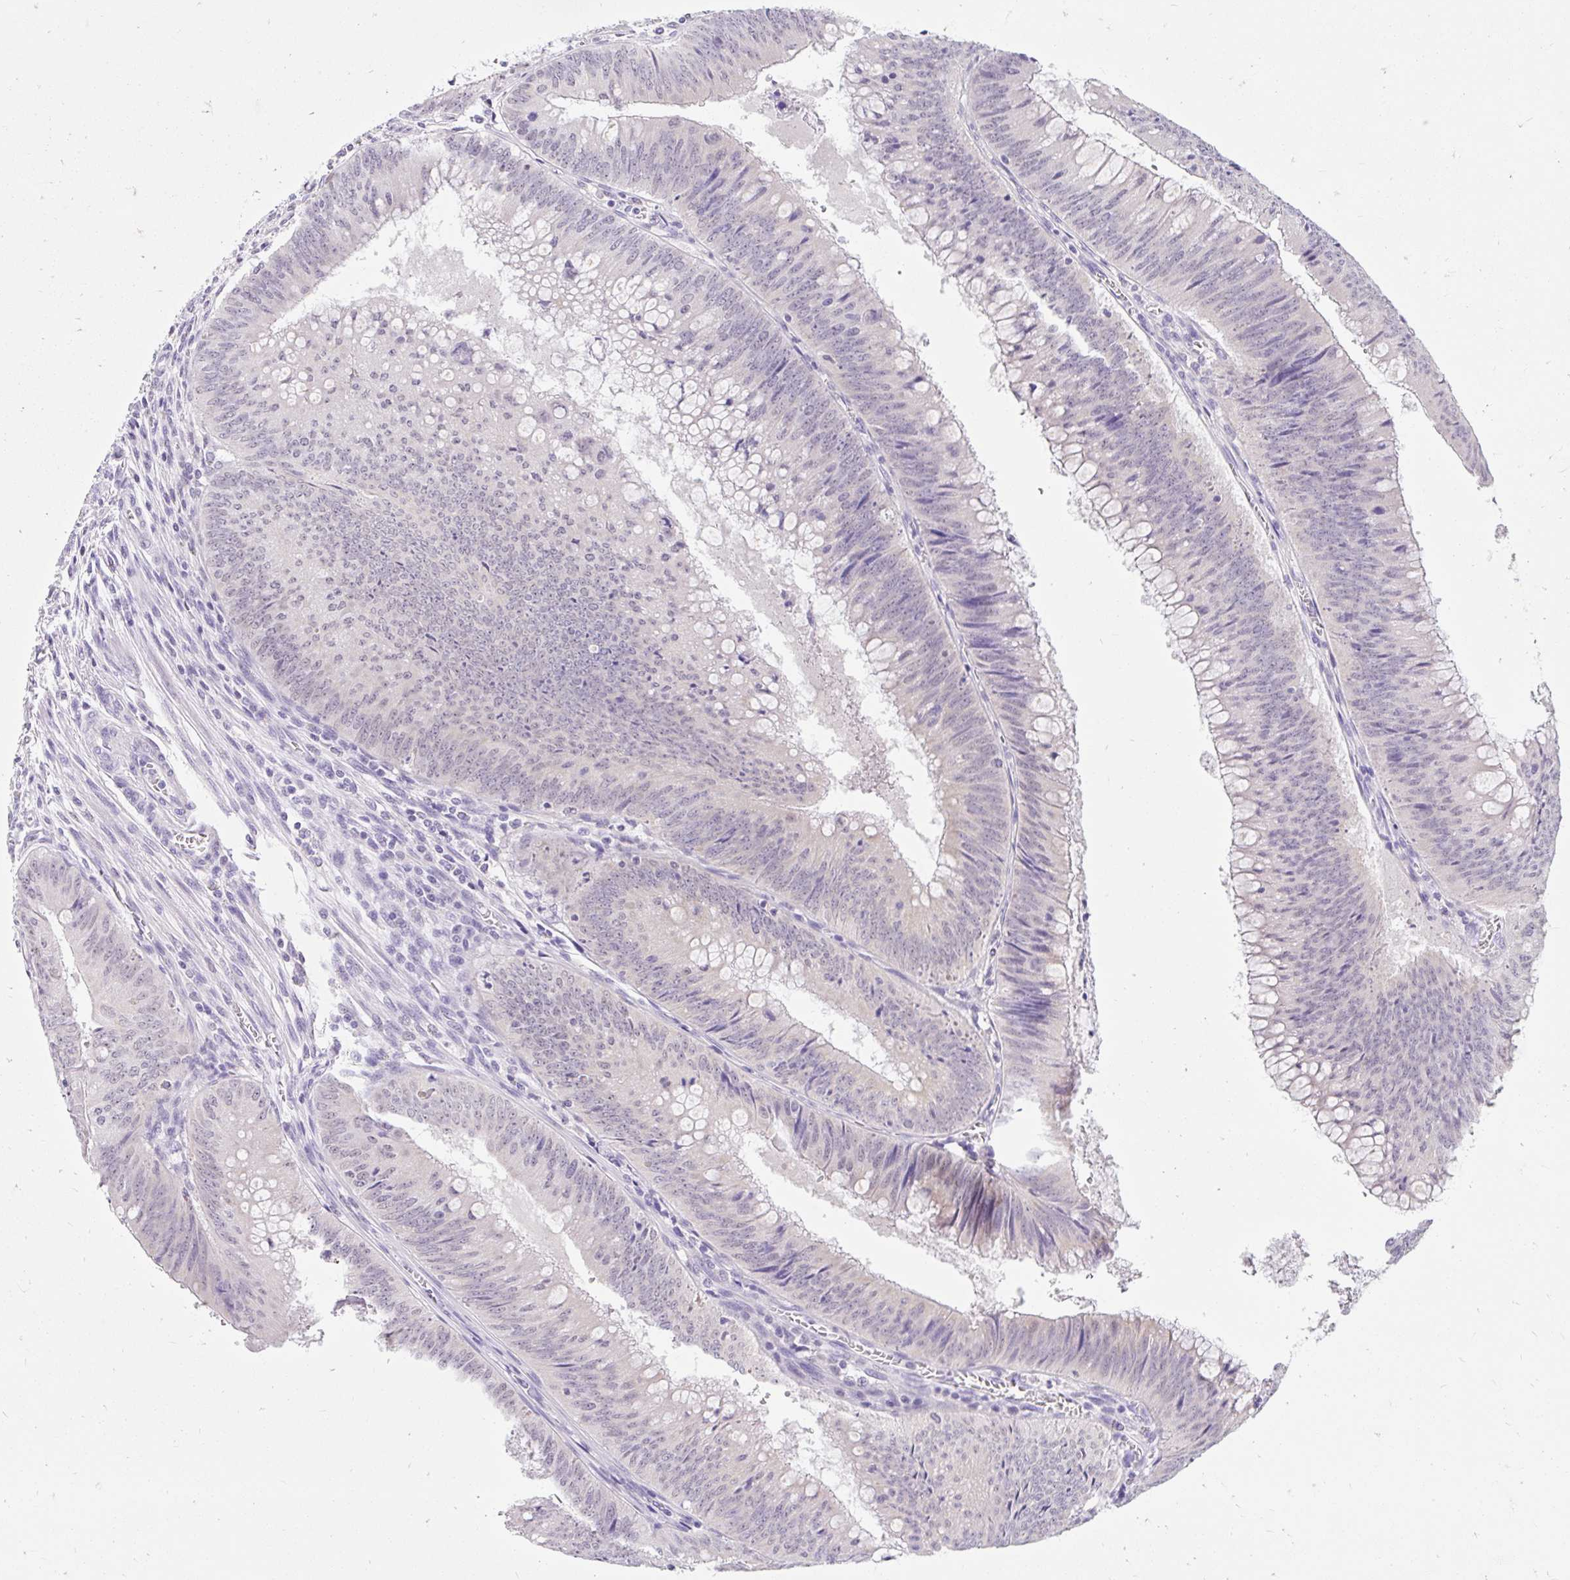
{"staining": {"intensity": "negative", "quantity": "none", "location": "none"}, "tissue": "colorectal cancer", "cell_type": "Tumor cells", "image_type": "cancer", "snomed": [{"axis": "morphology", "description": "Adenocarcinoma, NOS"}, {"axis": "topography", "description": "Rectum"}], "caption": "DAB (3,3'-diaminobenzidine) immunohistochemical staining of human colorectal adenocarcinoma demonstrates no significant expression in tumor cells.", "gene": "ITPK1", "patient": {"sex": "female", "age": 72}}